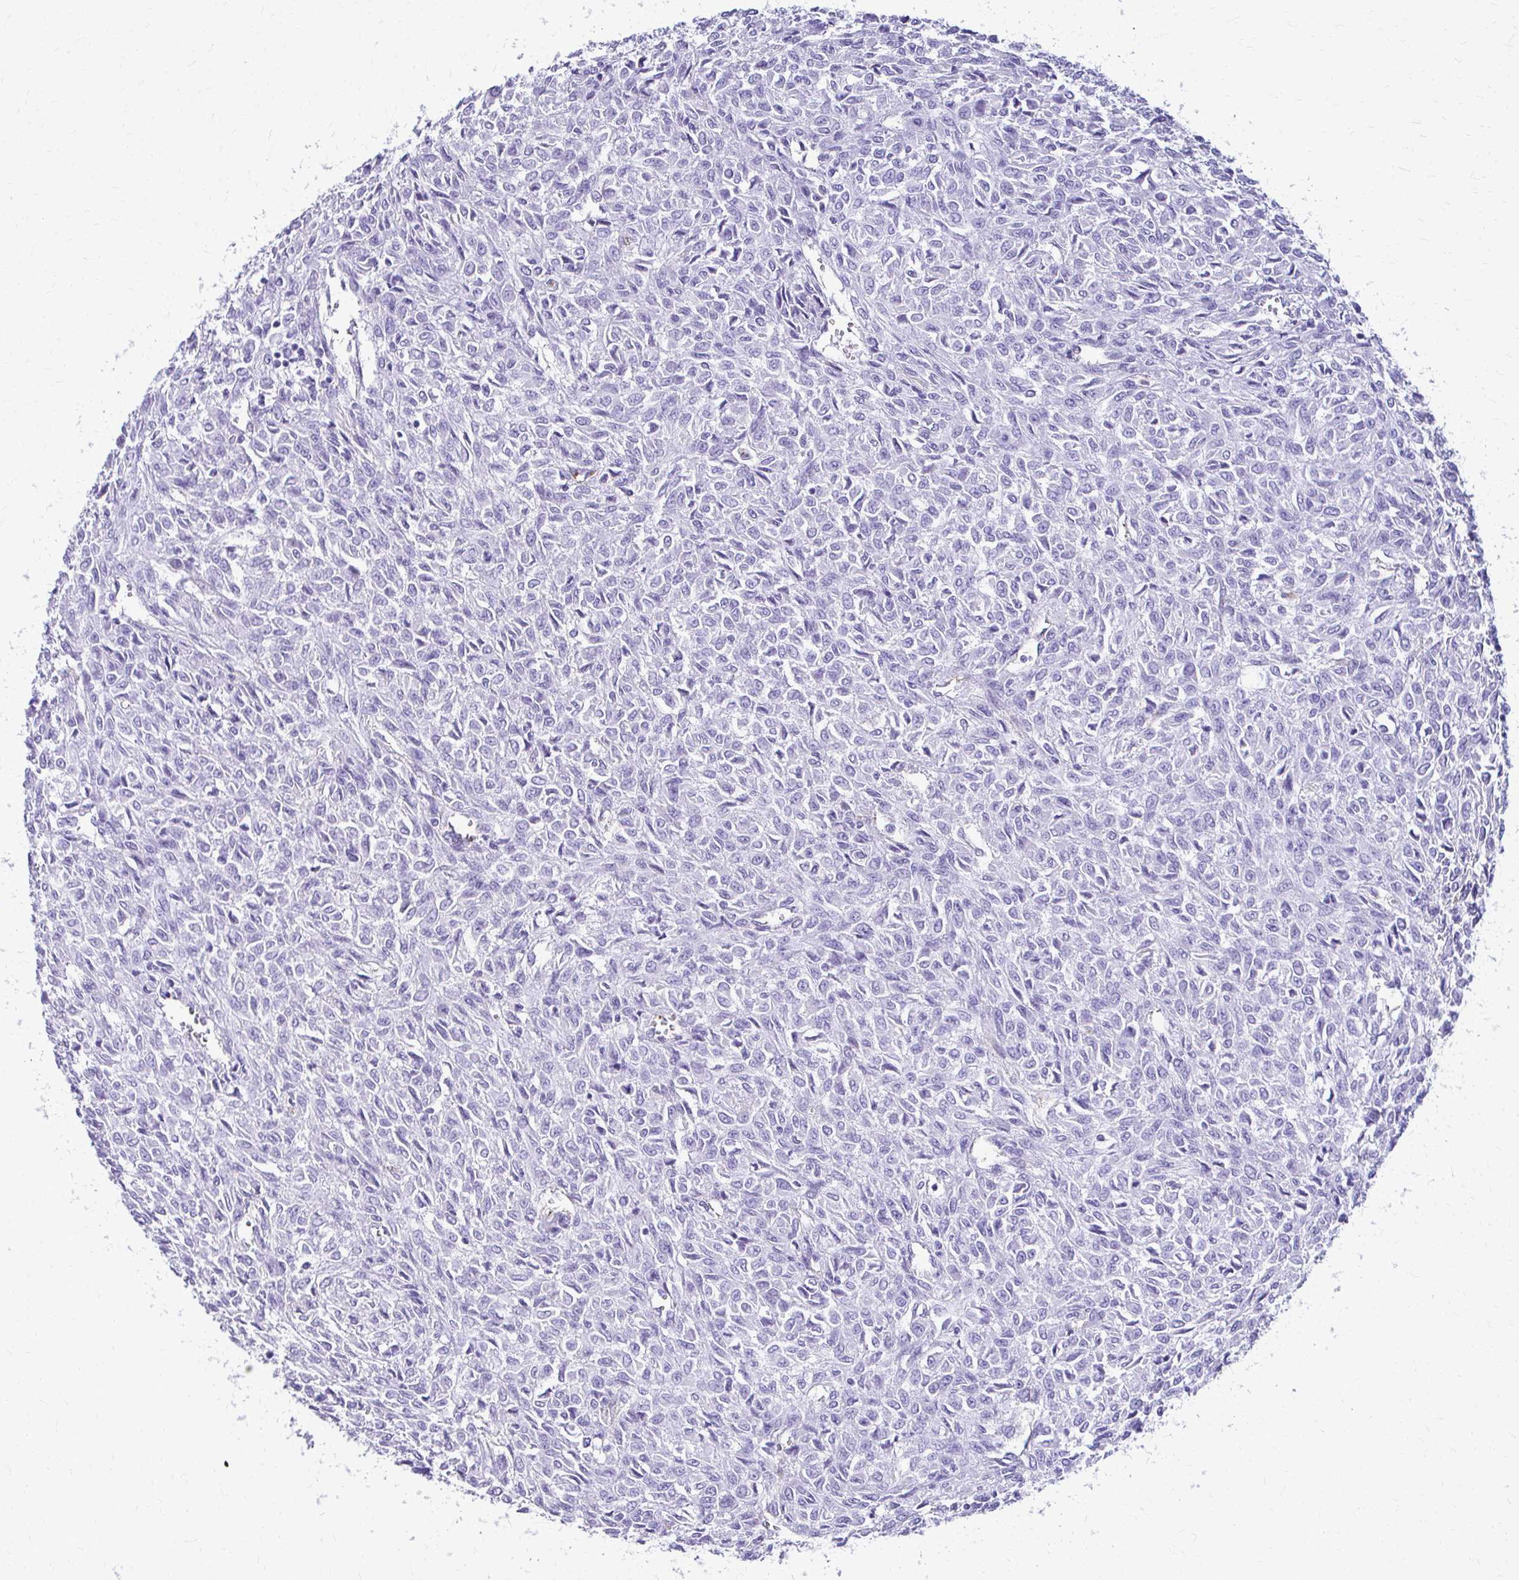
{"staining": {"intensity": "negative", "quantity": "none", "location": "none"}, "tissue": "renal cancer", "cell_type": "Tumor cells", "image_type": "cancer", "snomed": [{"axis": "morphology", "description": "Adenocarcinoma, NOS"}, {"axis": "topography", "description": "Kidney"}], "caption": "There is no significant positivity in tumor cells of renal cancer (adenocarcinoma).", "gene": "TPSG1", "patient": {"sex": "male", "age": 58}}